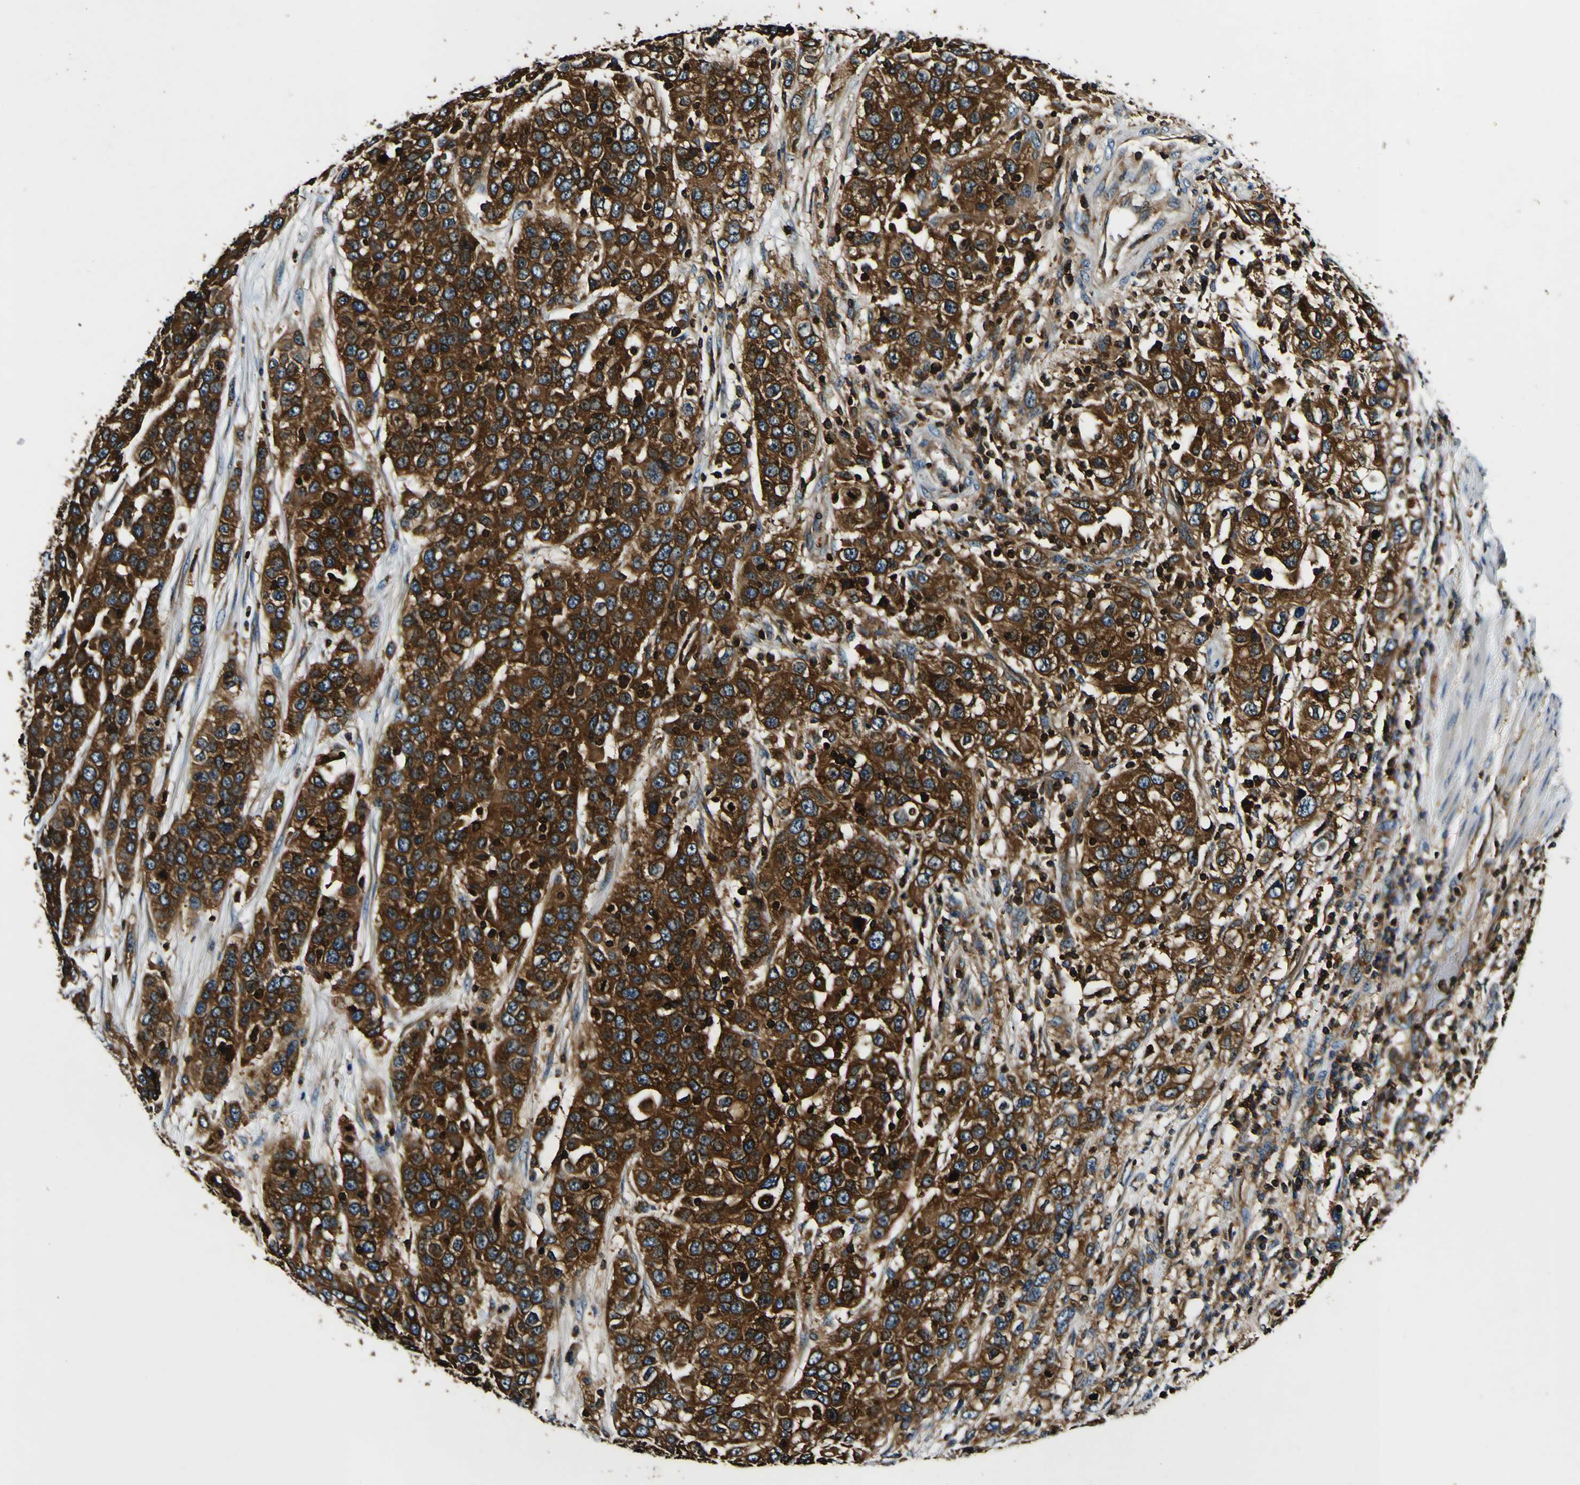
{"staining": {"intensity": "strong", "quantity": ">75%", "location": "cytoplasmic/membranous"}, "tissue": "urothelial cancer", "cell_type": "Tumor cells", "image_type": "cancer", "snomed": [{"axis": "morphology", "description": "Urothelial carcinoma, High grade"}, {"axis": "topography", "description": "Urinary bladder"}], "caption": "High-power microscopy captured an immunohistochemistry image of urothelial cancer, revealing strong cytoplasmic/membranous expression in approximately >75% of tumor cells.", "gene": "RHOT2", "patient": {"sex": "female", "age": 80}}